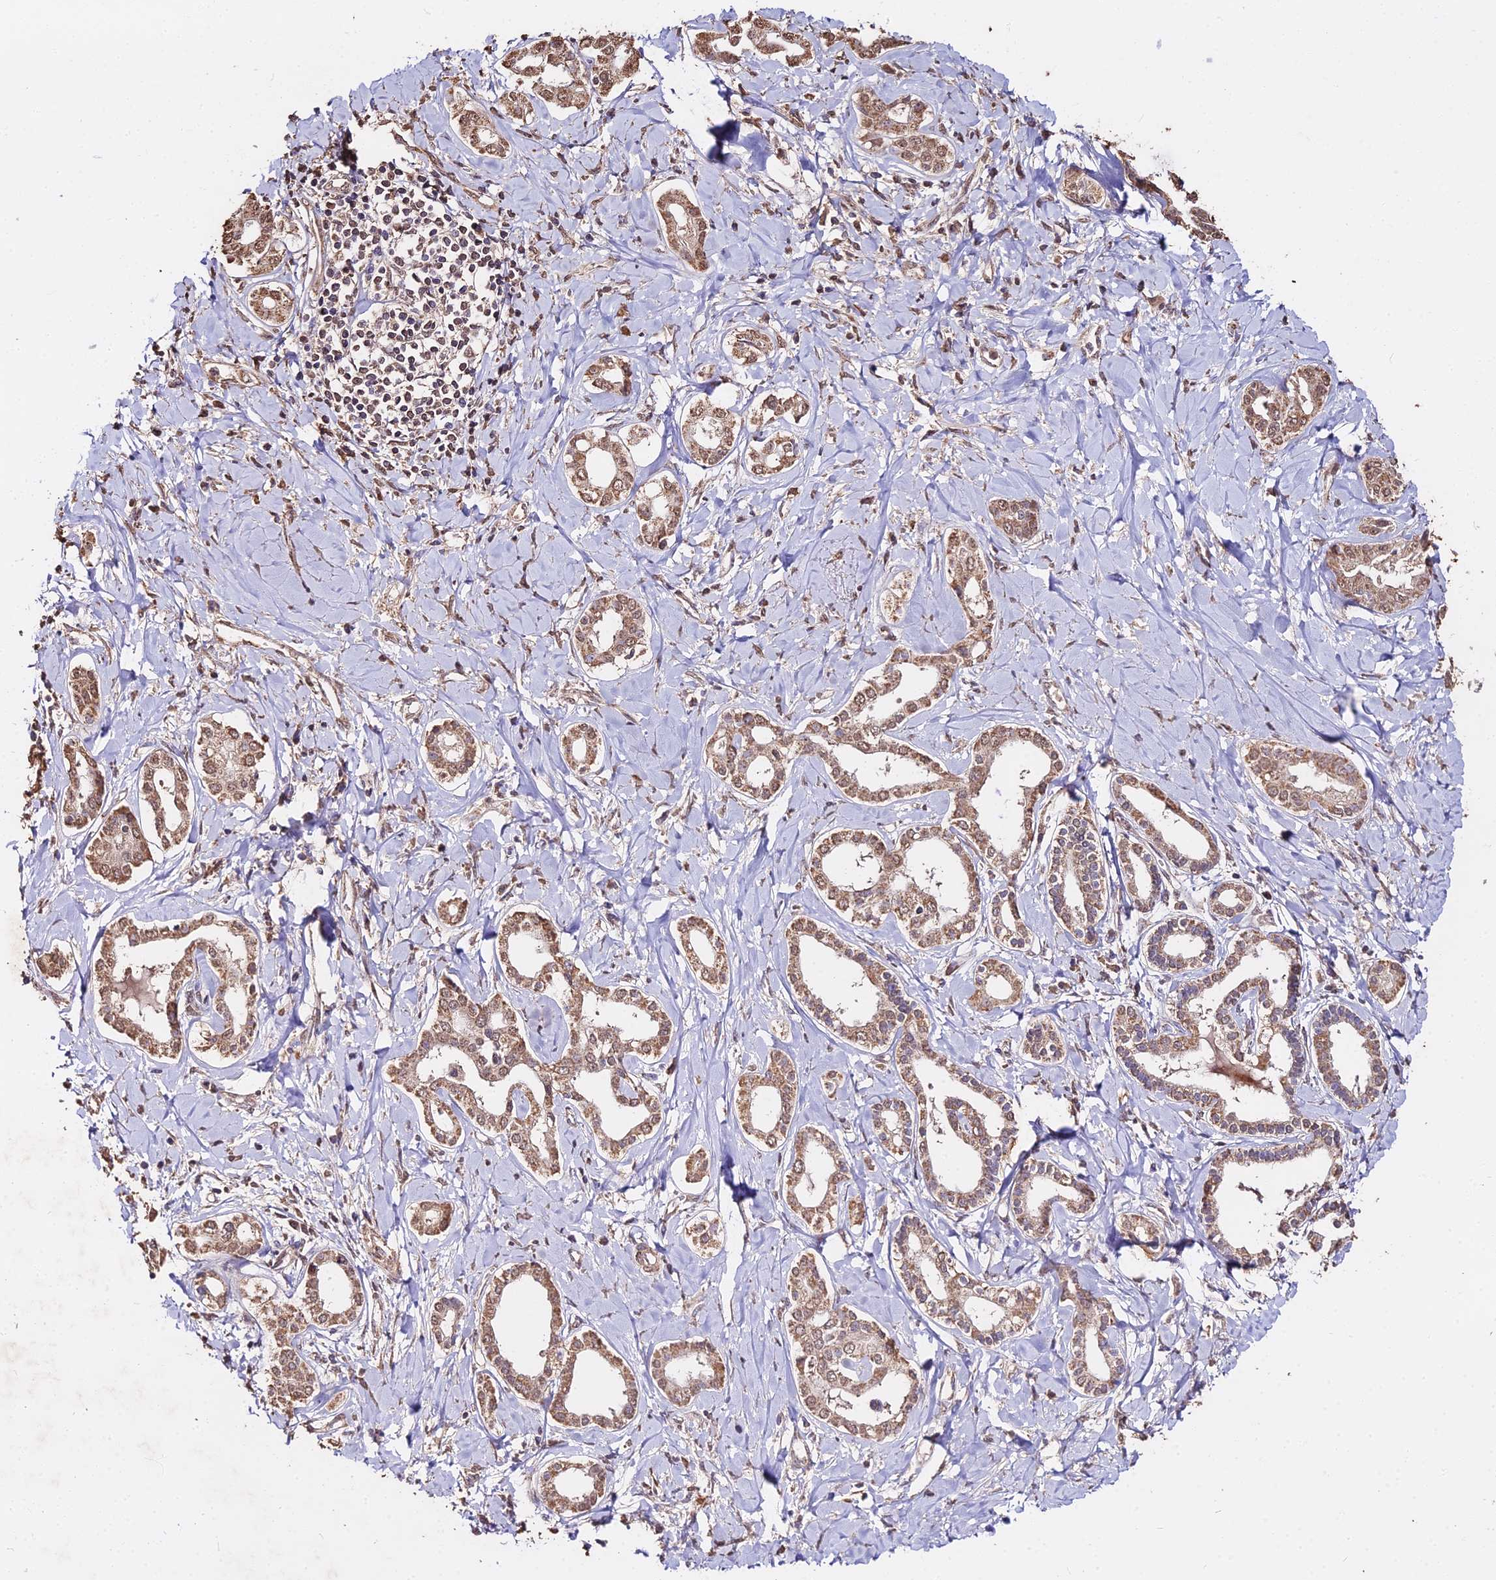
{"staining": {"intensity": "moderate", "quantity": ">75%", "location": "cytoplasmic/membranous,nuclear"}, "tissue": "liver cancer", "cell_type": "Tumor cells", "image_type": "cancer", "snomed": [{"axis": "morphology", "description": "Cholangiocarcinoma"}, {"axis": "topography", "description": "Liver"}], "caption": "A brown stain shows moderate cytoplasmic/membranous and nuclear expression of a protein in human cholangiocarcinoma (liver) tumor cells. (IHC, brightfield microscopy, high magnification).", "gene": "METTL13", "patient": {"sex": "female", "age": 77}}